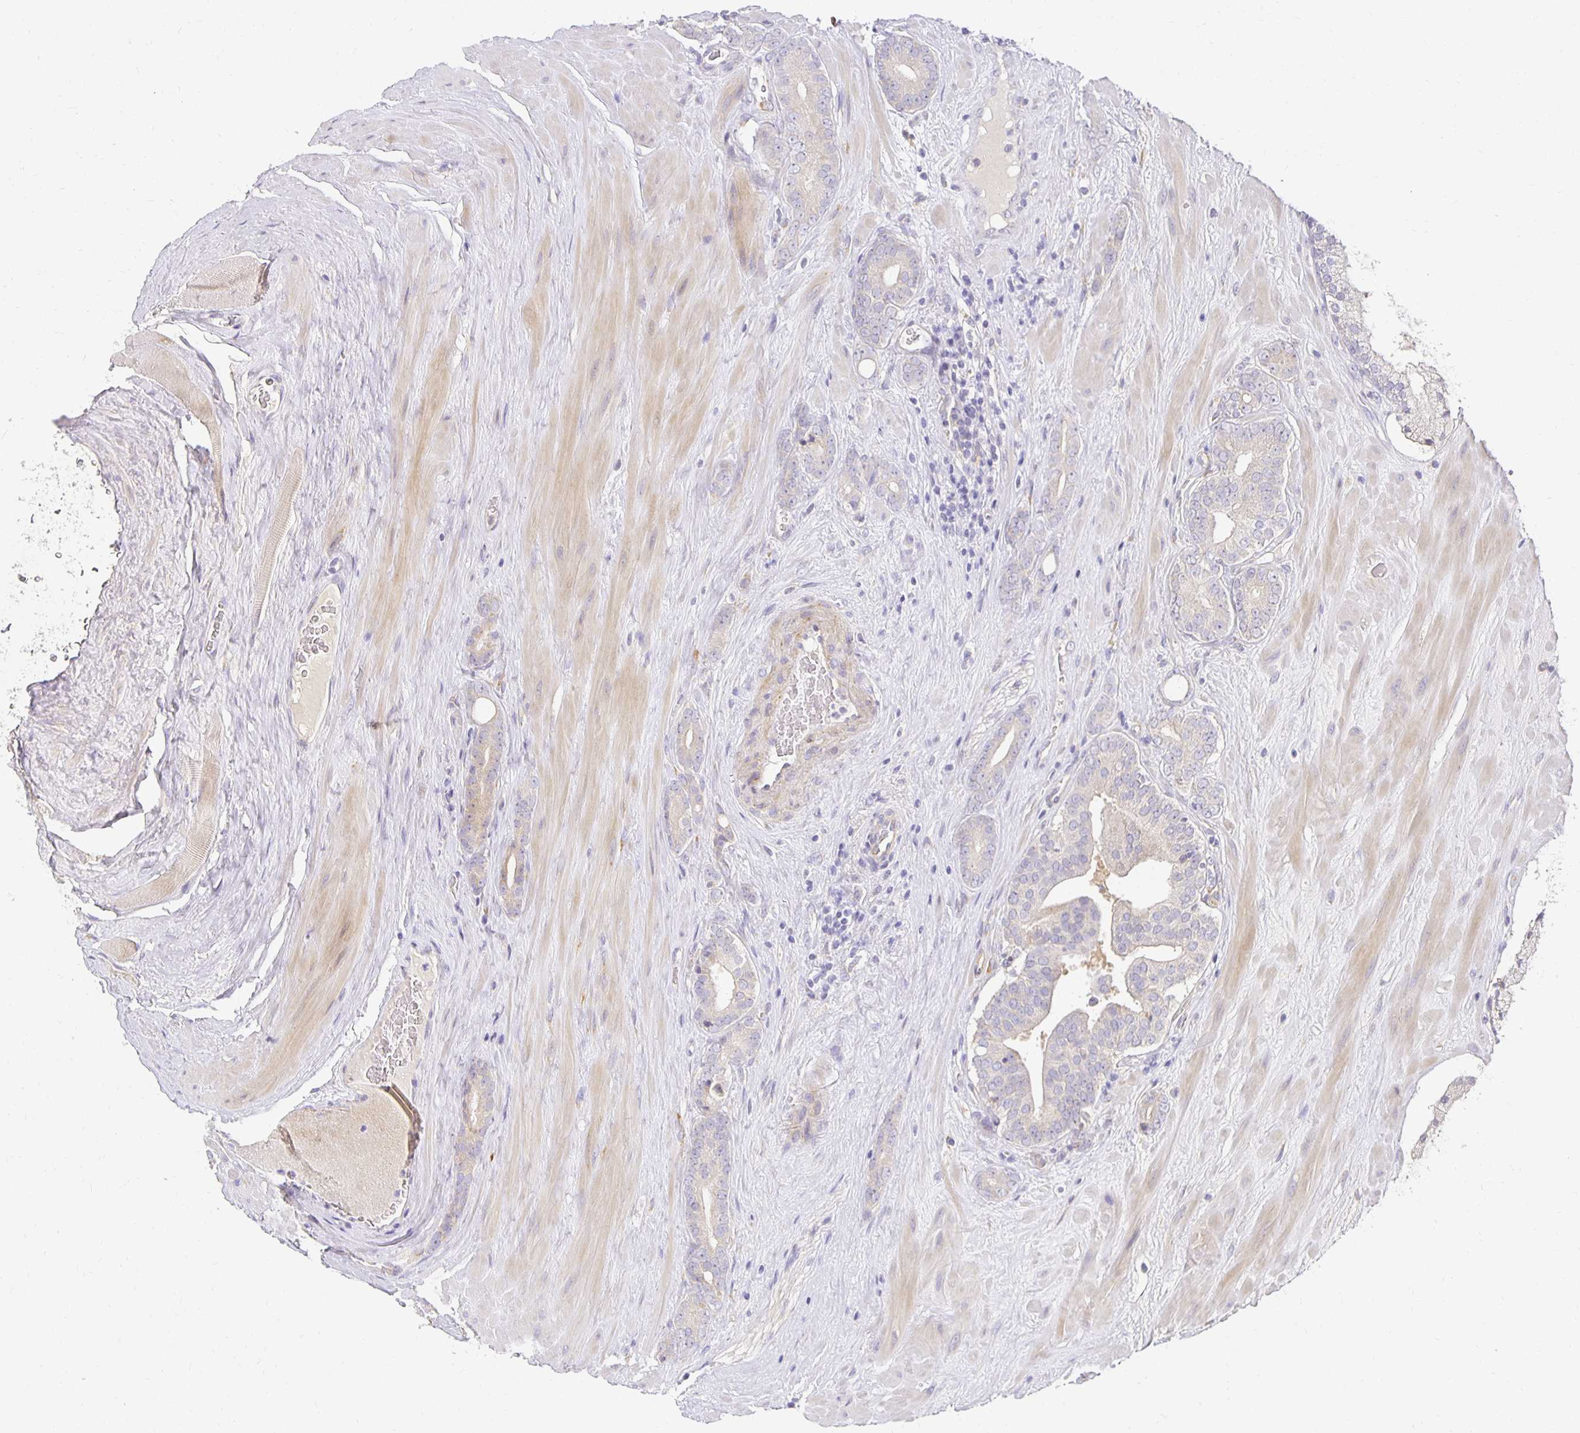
{"staining": {"intensity": "negative", "quantity": "none", "location": "none"}, "tissue": "prostate cancer", "cell_type": "Tumor cells", "image_type": "cancer", "snomed": [{"axis": "morphology", "description": "Adenocarcinoma, High grade"}, {"axis": "topography", "description": "Prostate"}], "caption": "Image shows no protein staining in tumor cells of prostate high-grade adenocarcinoma tissue.", "gene": "PLOD1", "patient": {"sex": "male", "age": 66}}